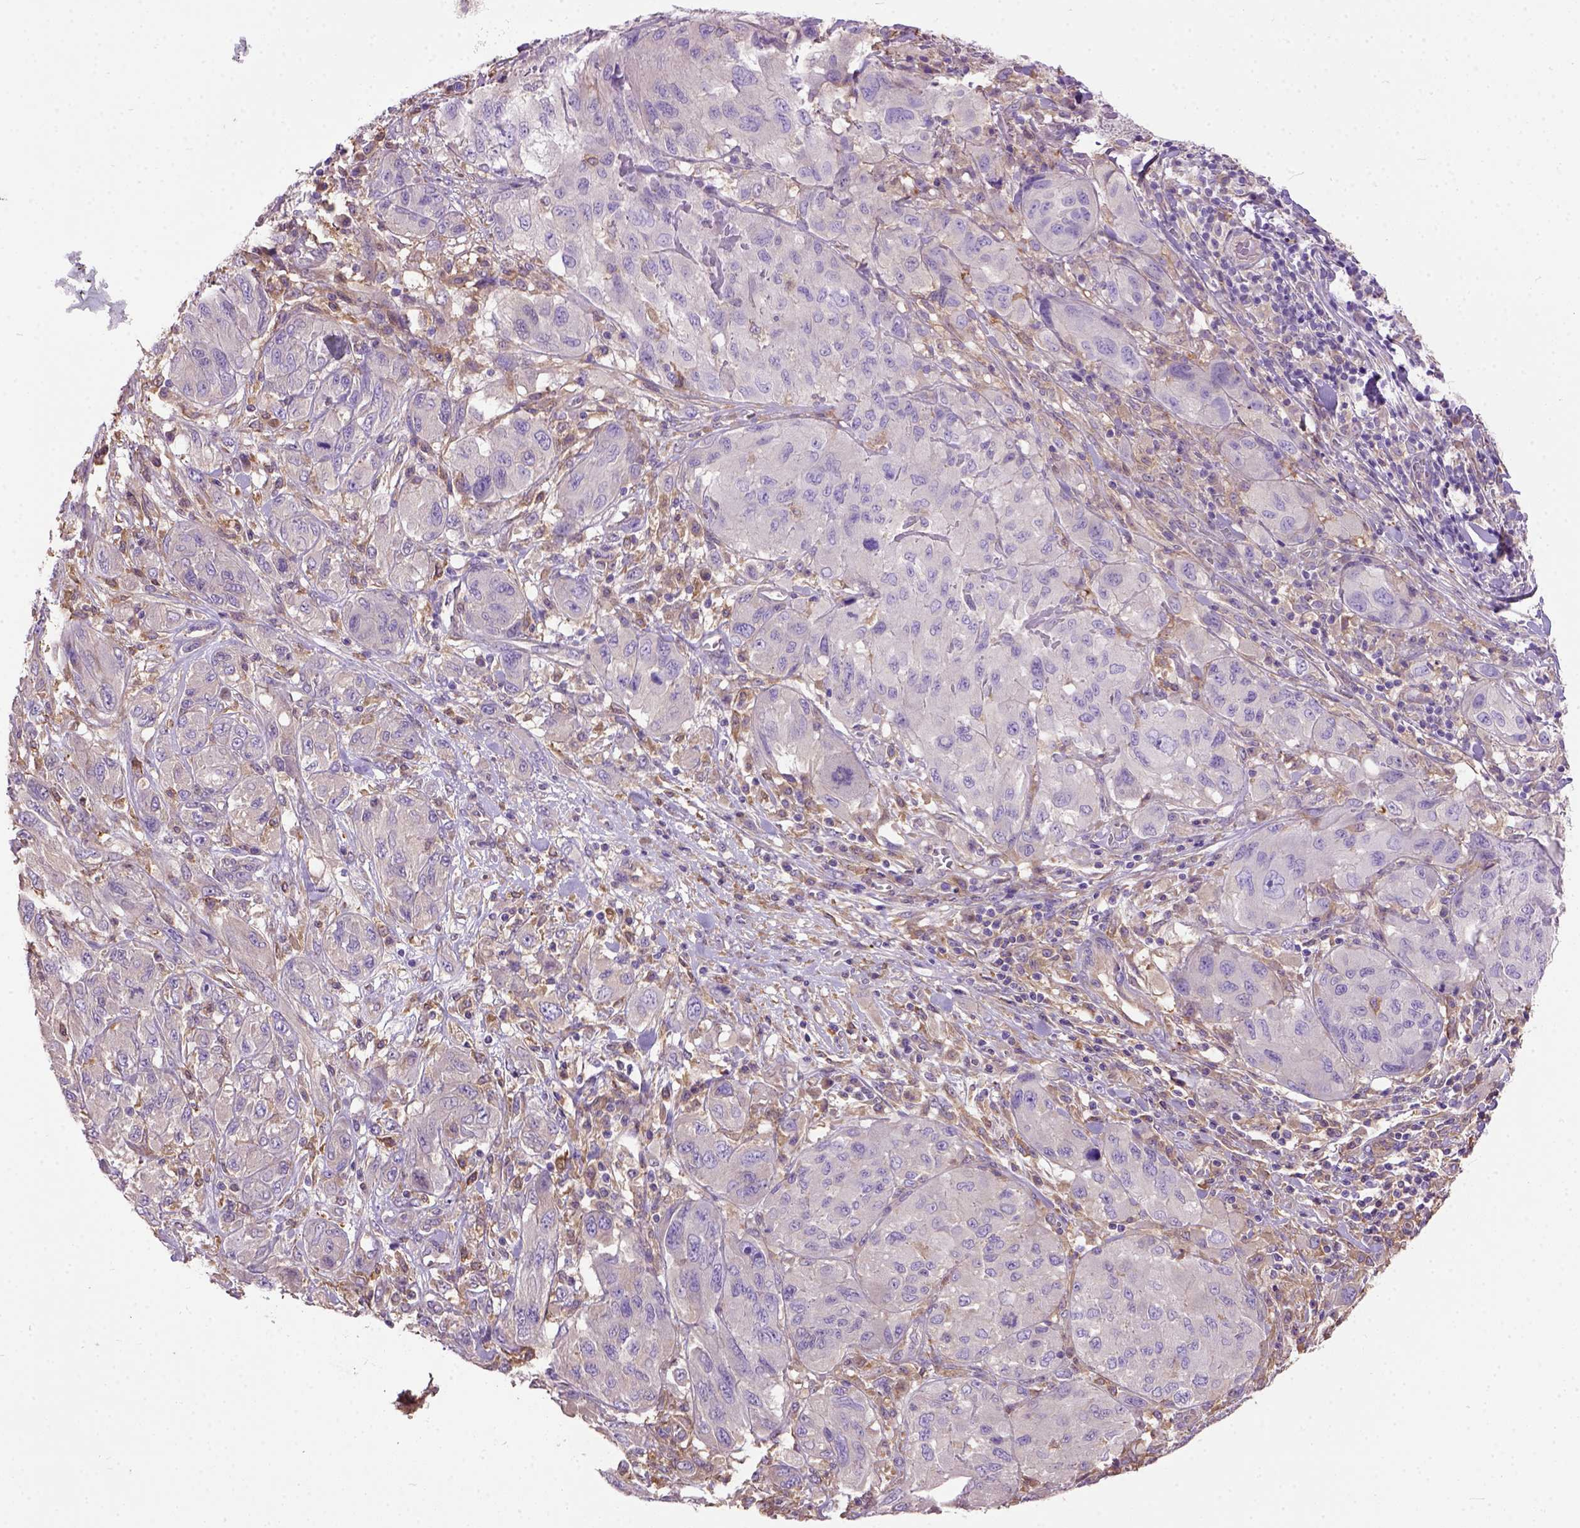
{"staining": {"intensity": "negative", "quantity": "none", "location": "none"}, "tissue": "melanoma", "cell_type": "Tumor cells", "image_type": "cancer", "snomed": [{"axis": "morphology", "description": "Malignant melanoma, NOS"}, {"axis": "topography", "description": "Skin"}], "caption": "Protein analysis of malignant melanoma exhibits no significant expression in tumor cells.", "gene": "SEMA4F", "patient": {"sex": "female", "age": 91}}